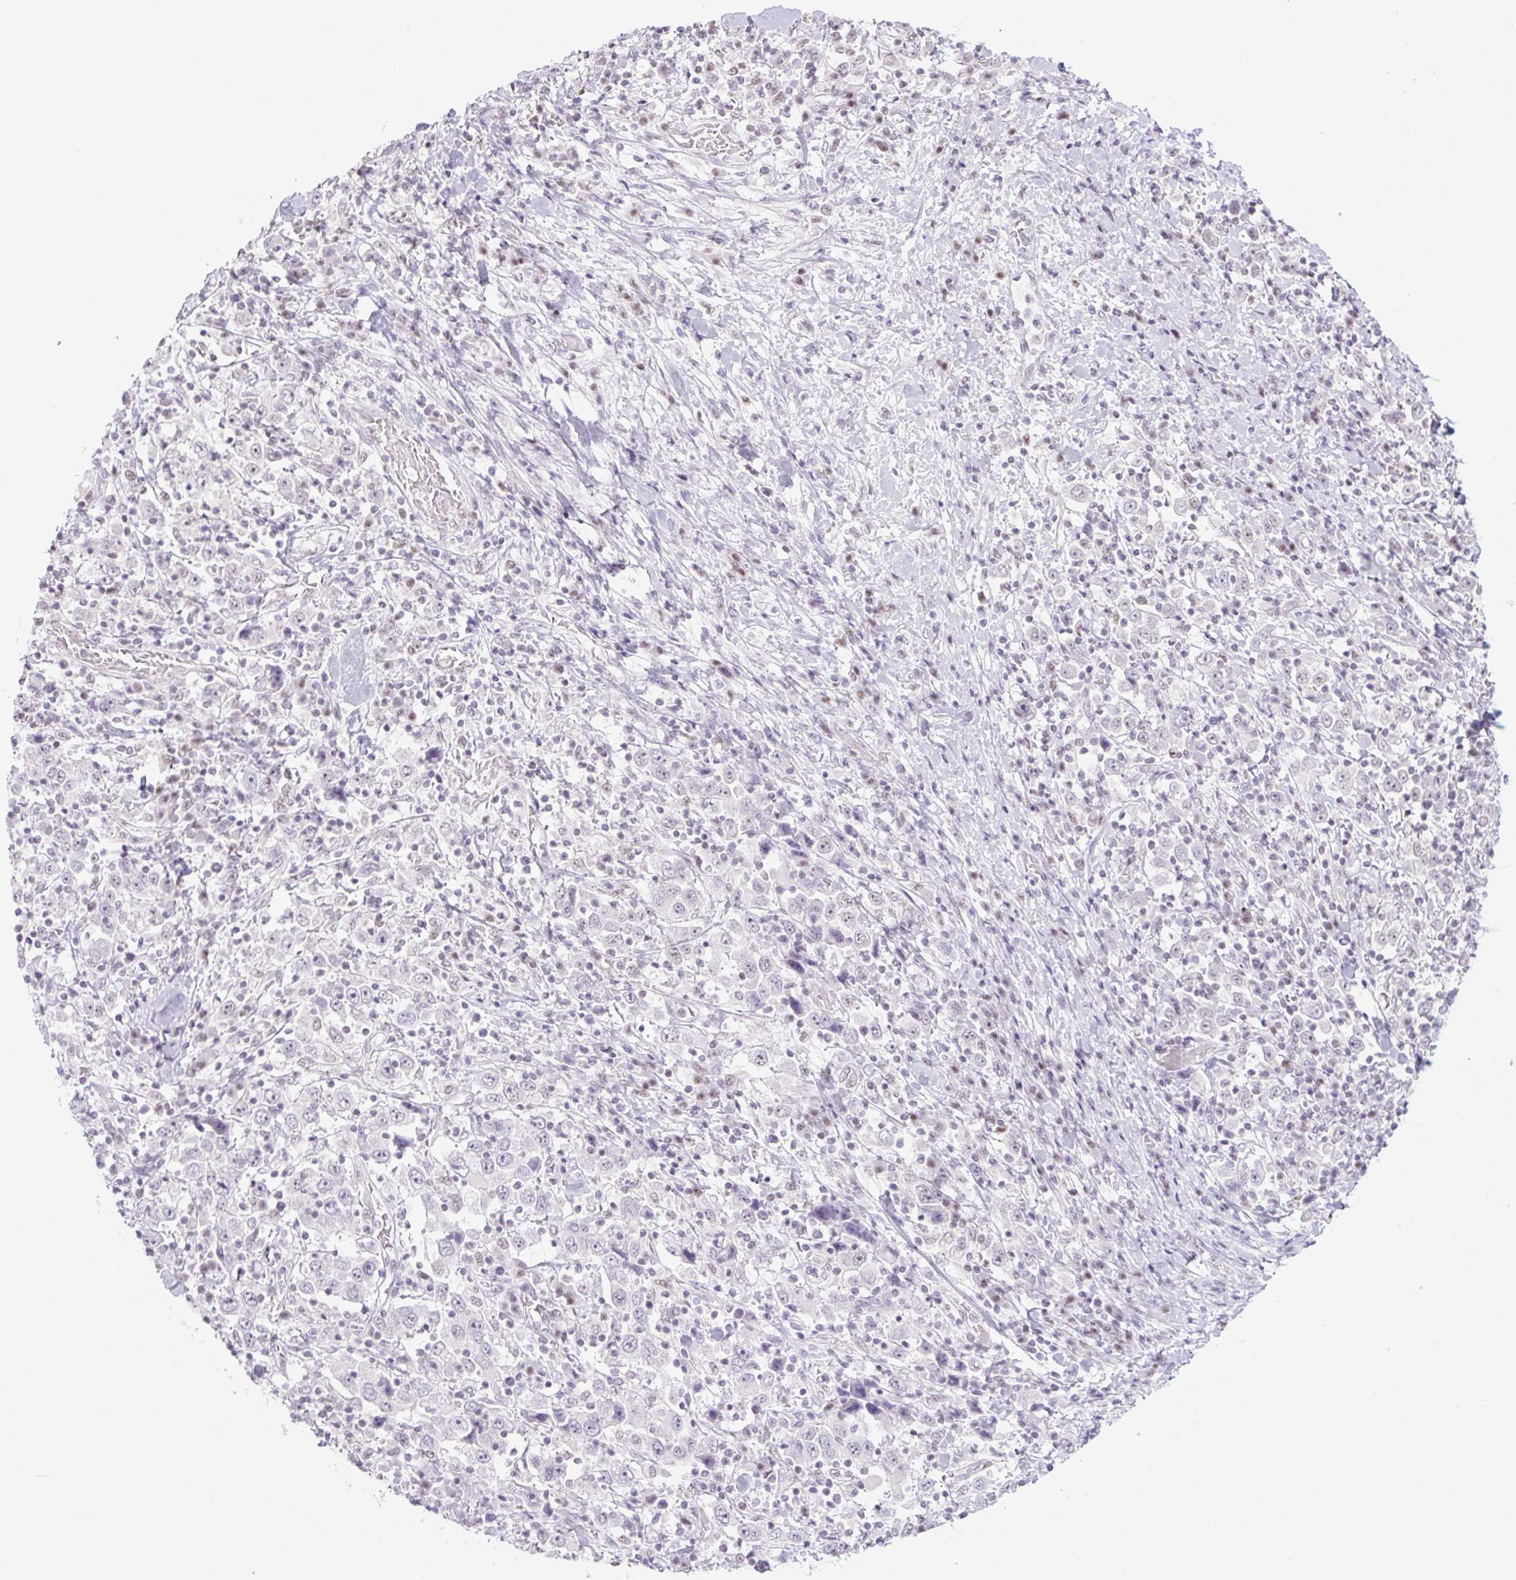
{"staining": {"intensity": "weak", "quantity": "<25%", "location": "nuclear"}, "tissue": "stomach cancer", "cell_type": "Tumor cells", "image_type": "cancer", "snomed": [{"axis": "morphology", "description": "Normal tissue, NOS"}, {"axis": "morphology", "description": "Adenocarcinoma, NOS"}, {"axis": "topography", "description": "Stomach, upper"}, {"axis": "topography", "description": "Stomach"}], "caption": "Tumor cells show no significant protein positivity in adenocarcinoma (stomach).", "gene": "TLE3", "patient": {"sex": "male", "age": 59}}